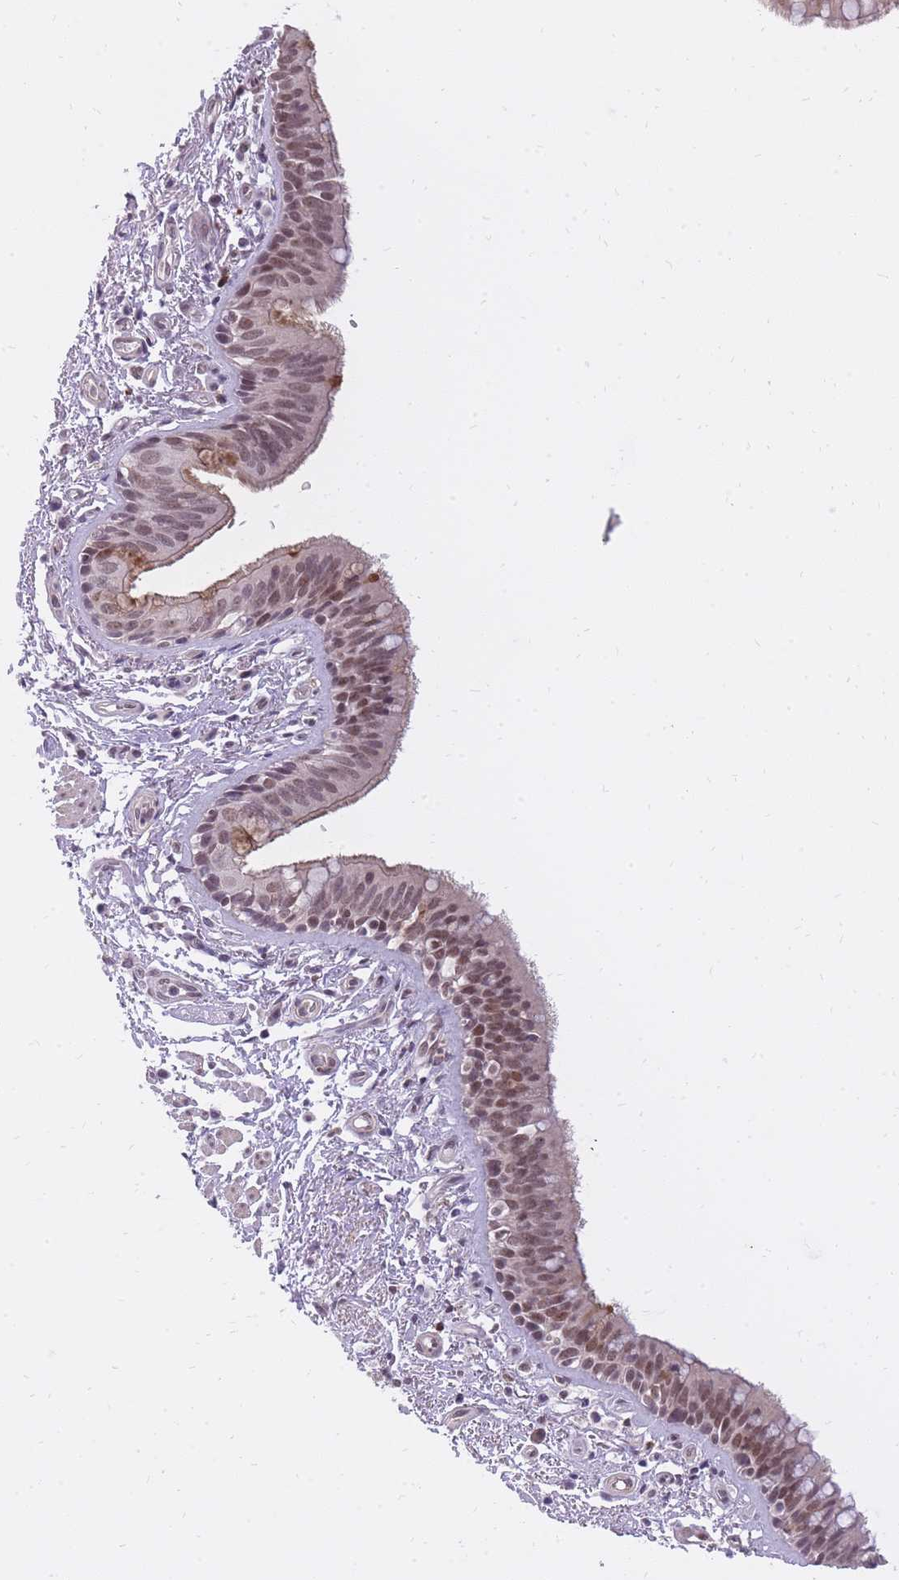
{"staining": {"intensity": "moderate", "quantity": ">75%", "location": "cytoplasmic/membranous,nuclear"}, "tissue": "bronchus", "cell_type": "Respiratory epithelial cells", "image_type": "normal", "snomed": [{"axis": "morphology", "description": "Normal tissue, NOS"}, {"axis": "morphology", "description": "Neoplasm, uncertain whether benign or malignant"}, {"axis": "topography", "description": "Bronchus"}, {"axis": "topography", "description": "Lung"}], "caption": "The micrograph demonstrates immunohistochemical staining of benign bronchus. There is moderate cytoplasmic/membranous,nuclear staining is seen in about >75% of respiratory epithelial cells. The protein of interest is stained brown, and the nuclei are stained in blue (DAB IHC with brightfield microscopy, high magnification).", "gene": "TIGD1", "patient": {"sex": "male", "age": 55}}